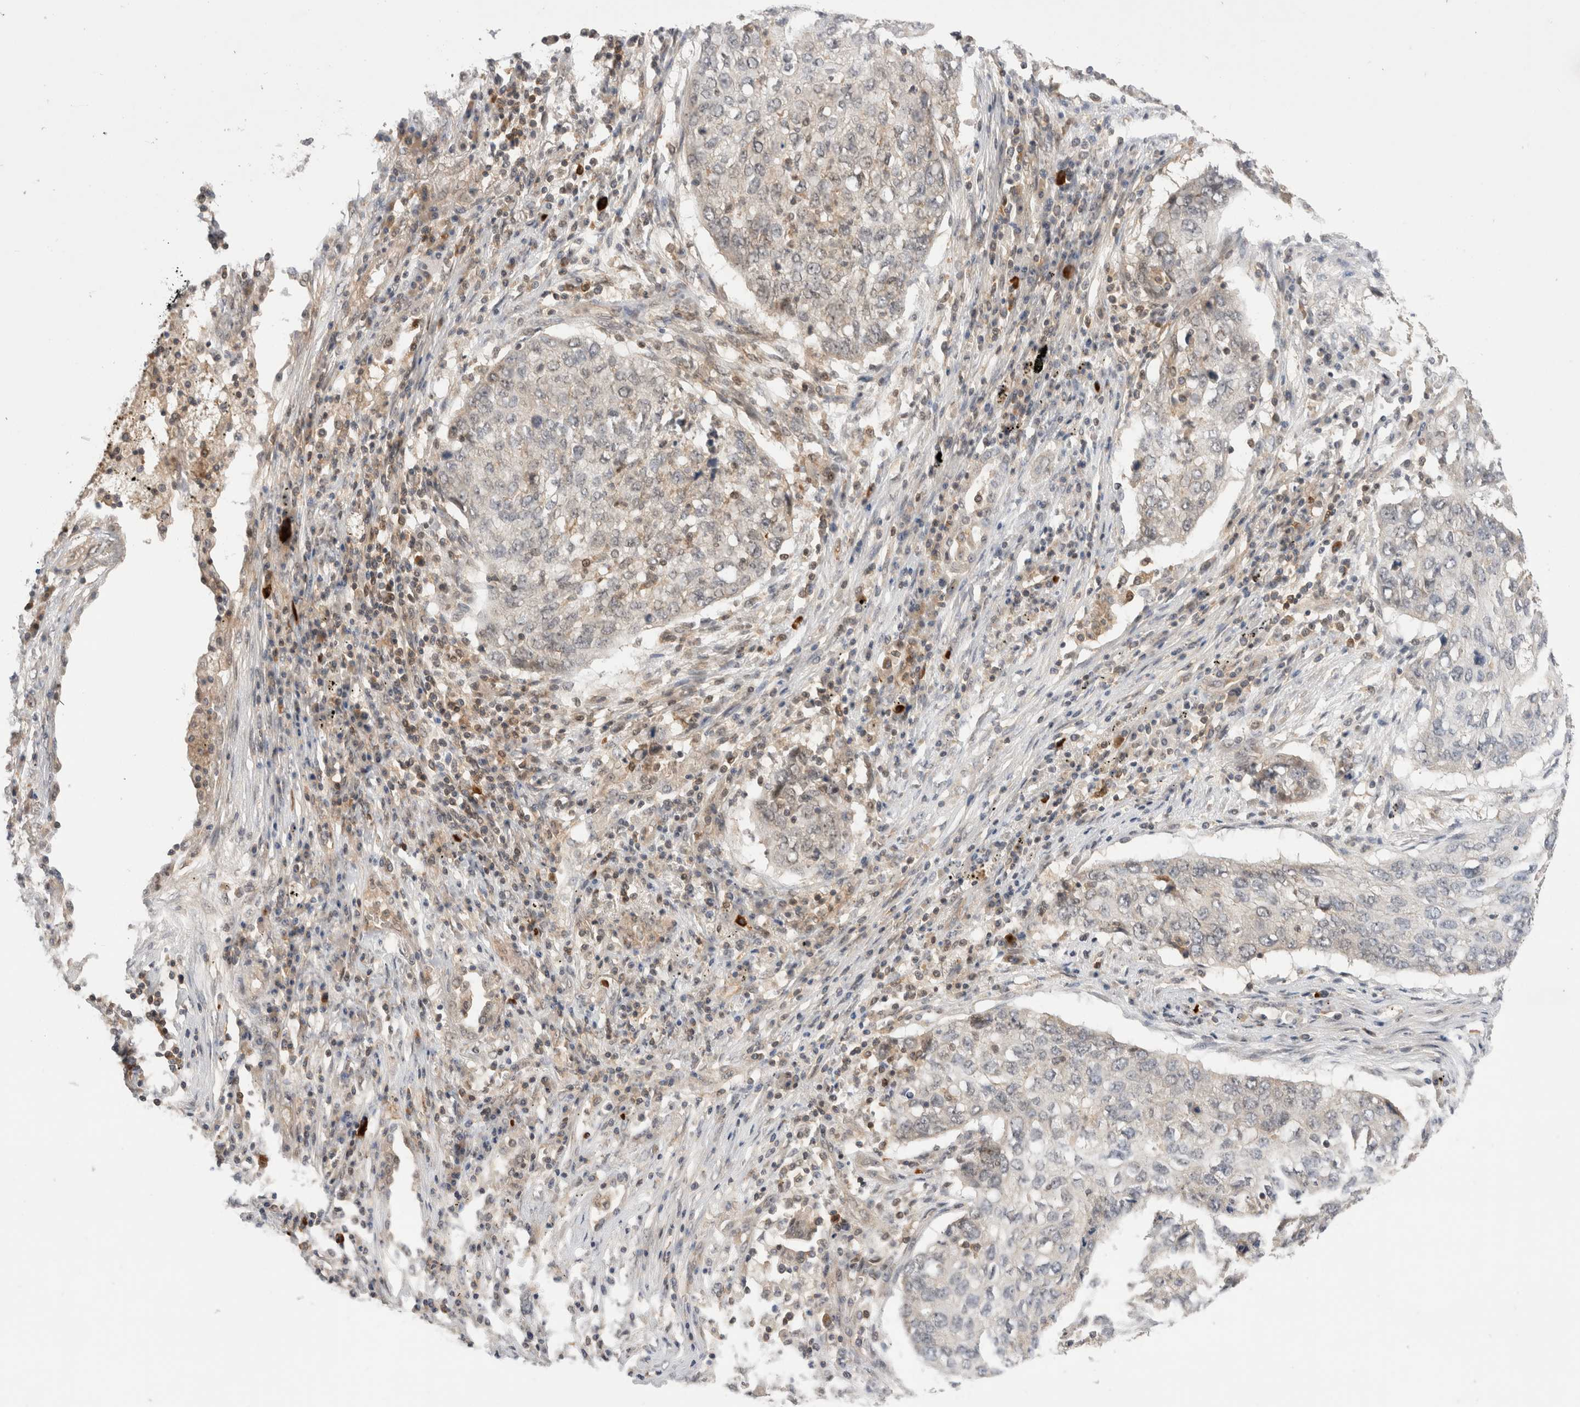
{"staining": {"intensity": "weak", "quantity": "<25%", "location": "cytoplasmic/membranous"}, "tissue": "lung cancer", "cell_type": "Tumor cells", "image_type": "cancer", "snomed": [{"axis": "morphology", "description": "Squamous cell carcinoma, NOS"}, {"axis": "topography", "description": "Lung"}], "caption": "An immunohistochemistry (IHC) image of lung squamous cell carcinoma is shown. There is no staining in tumor cells of lung squamous cell carcinoma.", "gene": "NFKB1", "patient": {"sex": "female", "age": 63}}